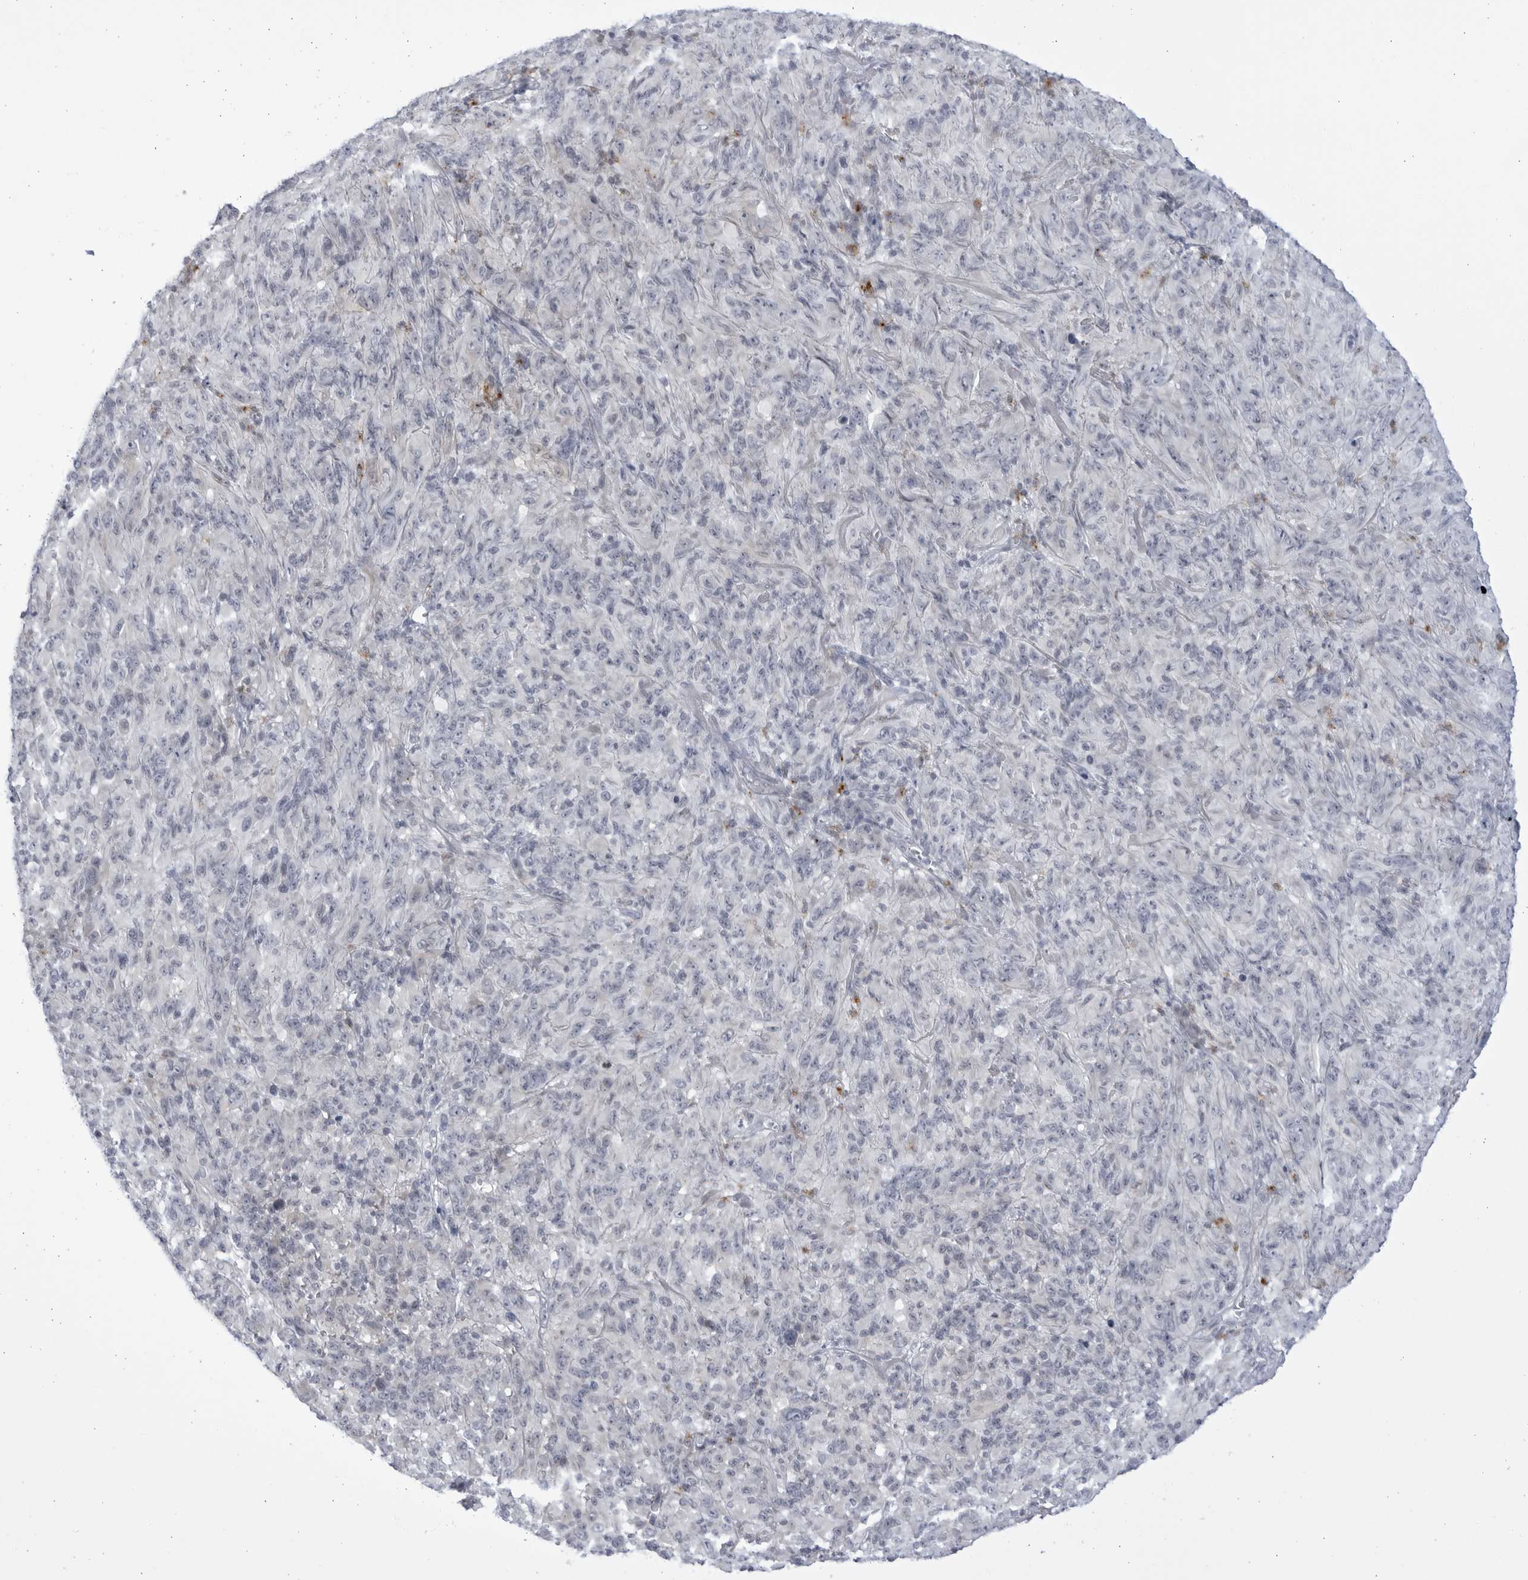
{"staining": {"intensity": "negative", "quantity": "none", "location": "none"}, "tissue": "melanoma", "cell_type": "Tumor cells", "image_type": "cancer", "snomed": [{"axis": "morphology", "description": "Malignant melanoma, NOS"}, {"axis": "topography", "description": "Skin of head"}], "caption": "DAB (3,3'-diaminobenzidine) immunohistochemical staining of human malignant melanoma exhibits no significant staining in tumor cells. (DAB immunohistochemistry with hematoxylin counter stain).", "gene": "CCDC181", "patient": {"sex": "male", "age": 96}}